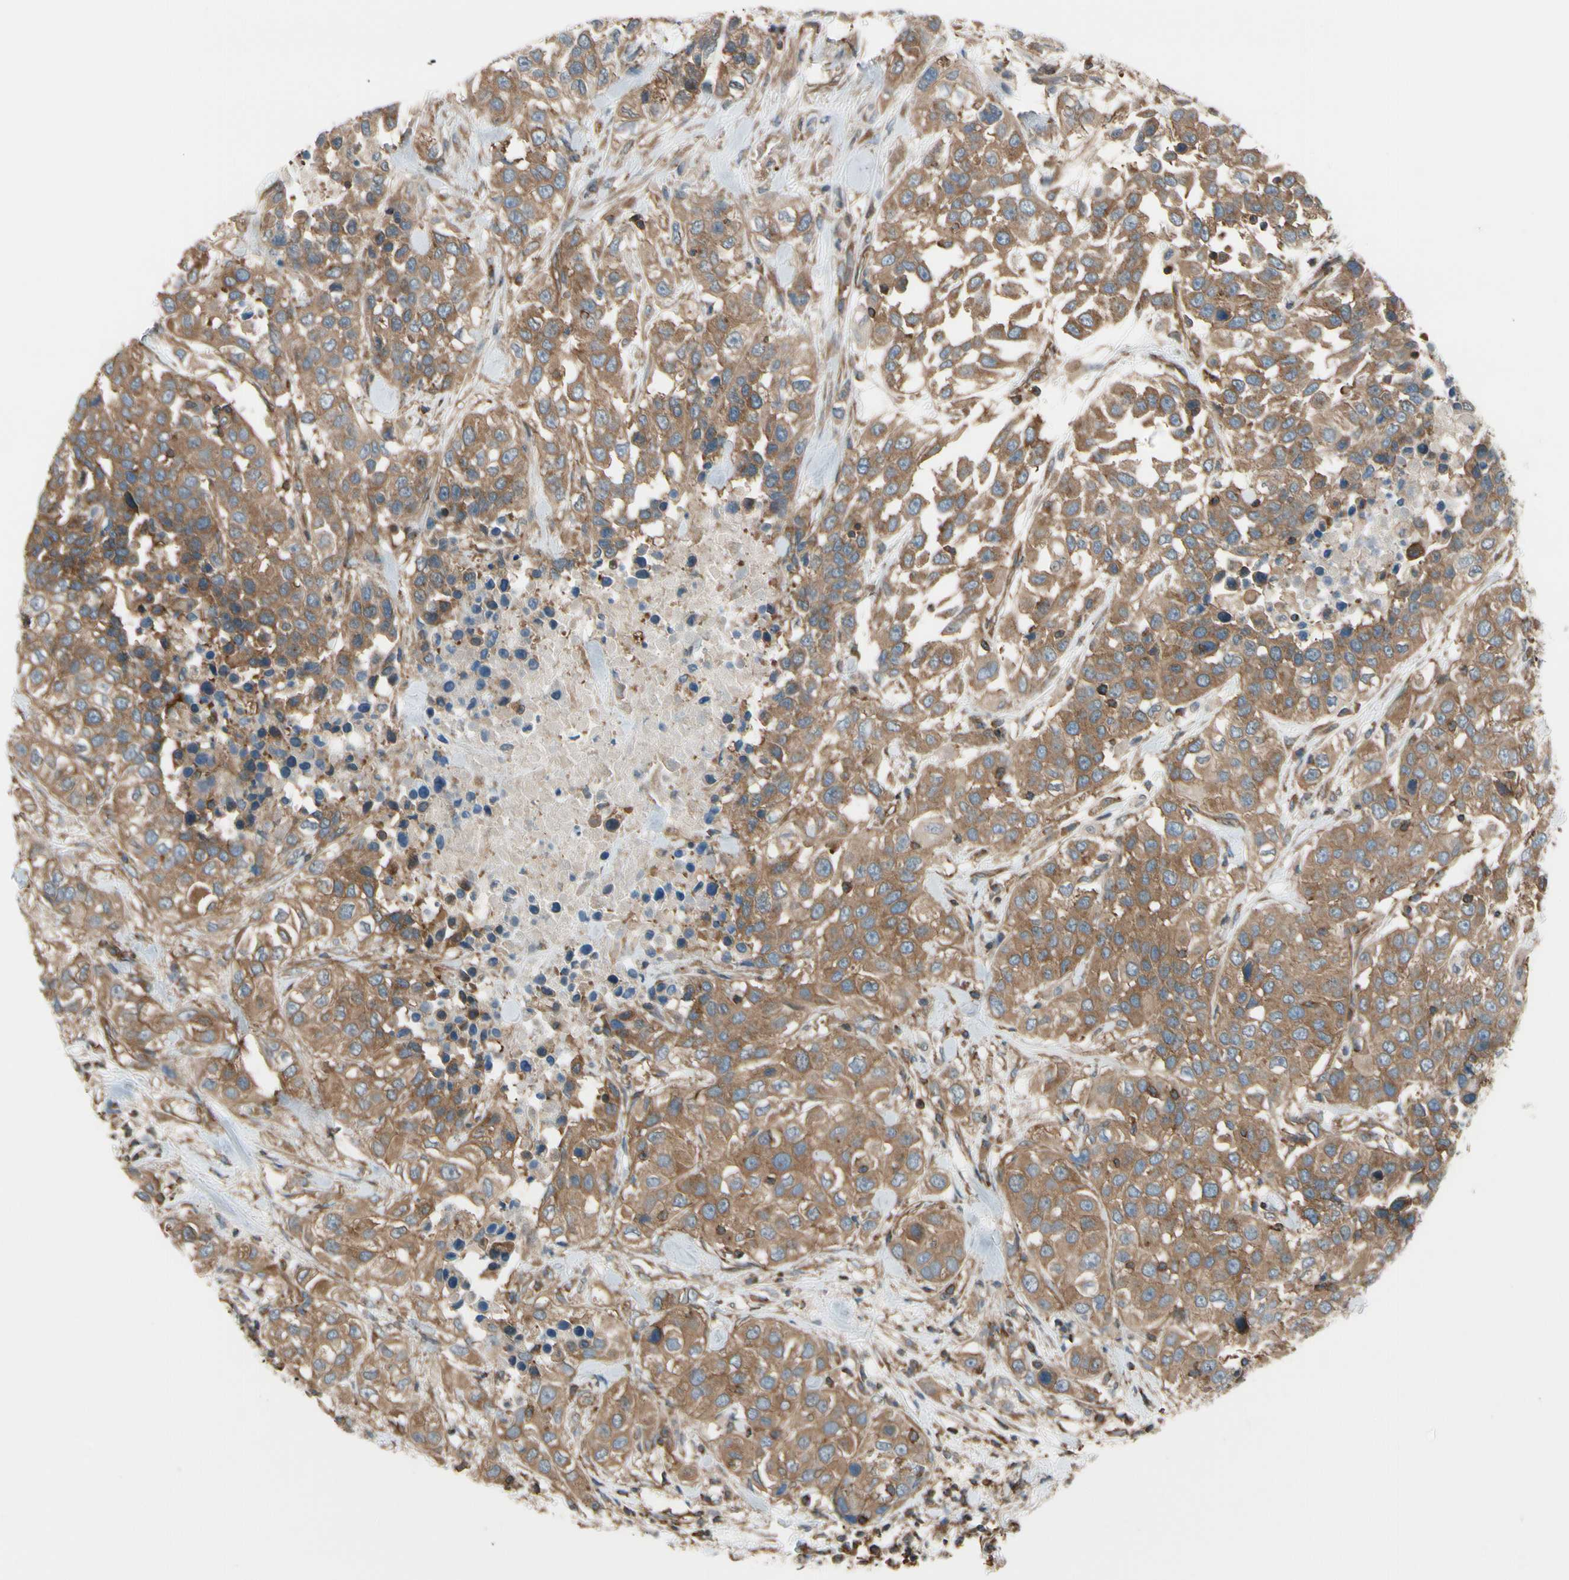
{"staining": {"intensity": "moderate", "quantity": ">75%", "location": "cytoplasmic/membranous"}, "tissue": "urothelial cancer", "cell_type": "Tumor cells", "image_type": "cancer", "snomed": [{"axis": "morphology", "description": "Urothelial carcinoma, High grade"}, {"axis": "topography", "description": "Urinary bladder"}], "caption": "Immunohistochemistry photomicrograph of urothelial cancer stained for a protein (brown), which shows medium levels of moderate cytoplasmic/membranous positivity in about >75% of tumor cells.", "gene": "EPS15", "patient": {"sex": "female", "age": 80}}